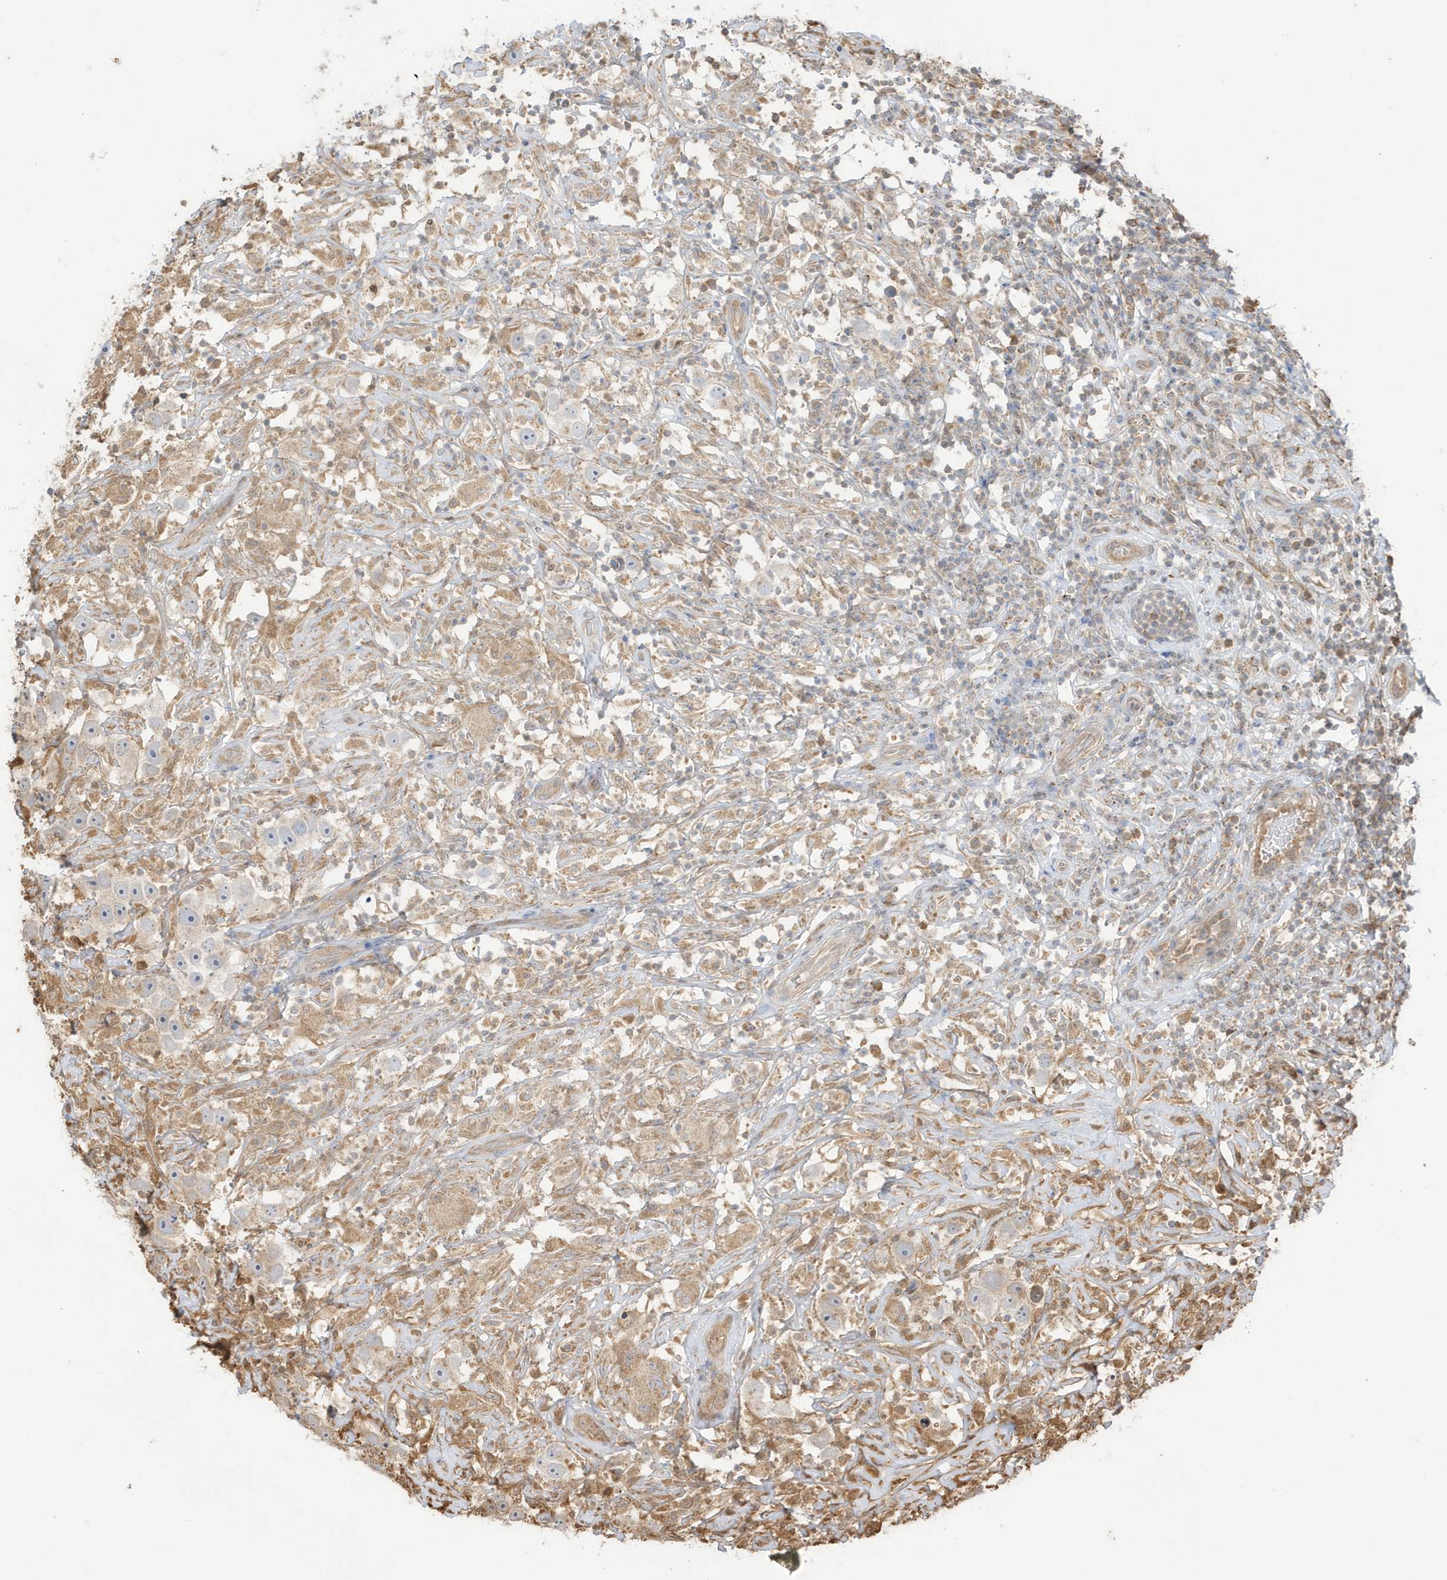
{"staining": {"intensity": "negative", "quantity": "none", "location": "none"}, "tissue": "testis cancer", "cell_type": "Tumor cells", "image_type": "cancer", "snomed": [{"axis": "morphology", "description": "Seminoma, NOS"}, {"axis": "topography", "description": "Testis"}], "caption": "IHC micrograph of human testis seminoma stained for a protein (brown), which reveals no expression in tumor cells.", "gene": "AZI2", "patient": {"sex": "male", "age": 49}}